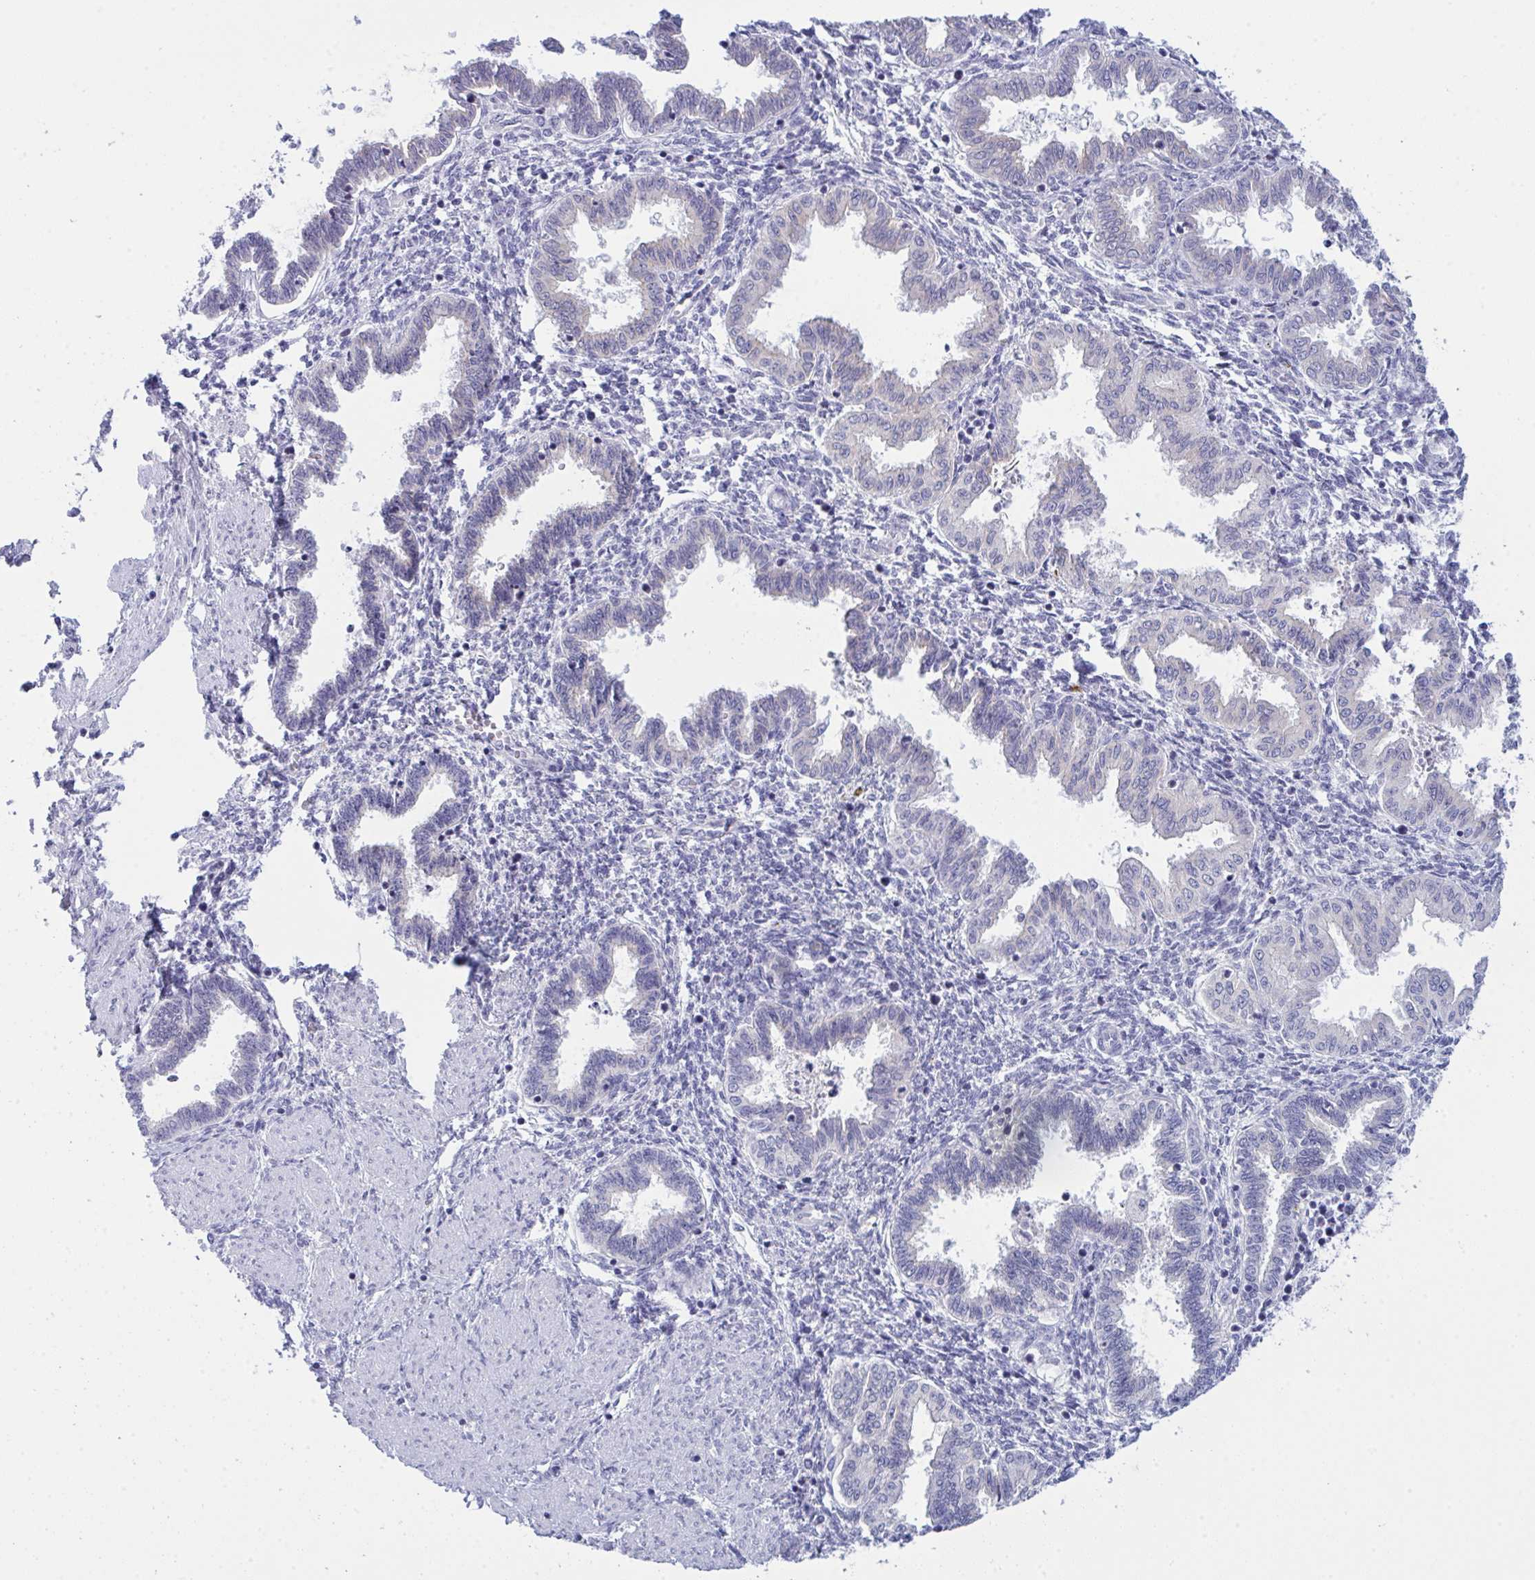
{"staining": {"intensity": "negative", "quantity": "none", "location": "none"}, "tissue": "endometrium", "cell_type": "Cells in endometrial stroma", "image_type": "normal", "snomed": [{"axis": "morphology", "description": "Normal tissue, NOS"}, {"axis": "topography", "description": "Endometrium"}], "caption": "Immunohistochemical staining of unremarkable endometrium shows no significant expression in cells in endometrial stroma.", "gene": "TENT5D", "patient": {"sex": "female", "age": 33}}